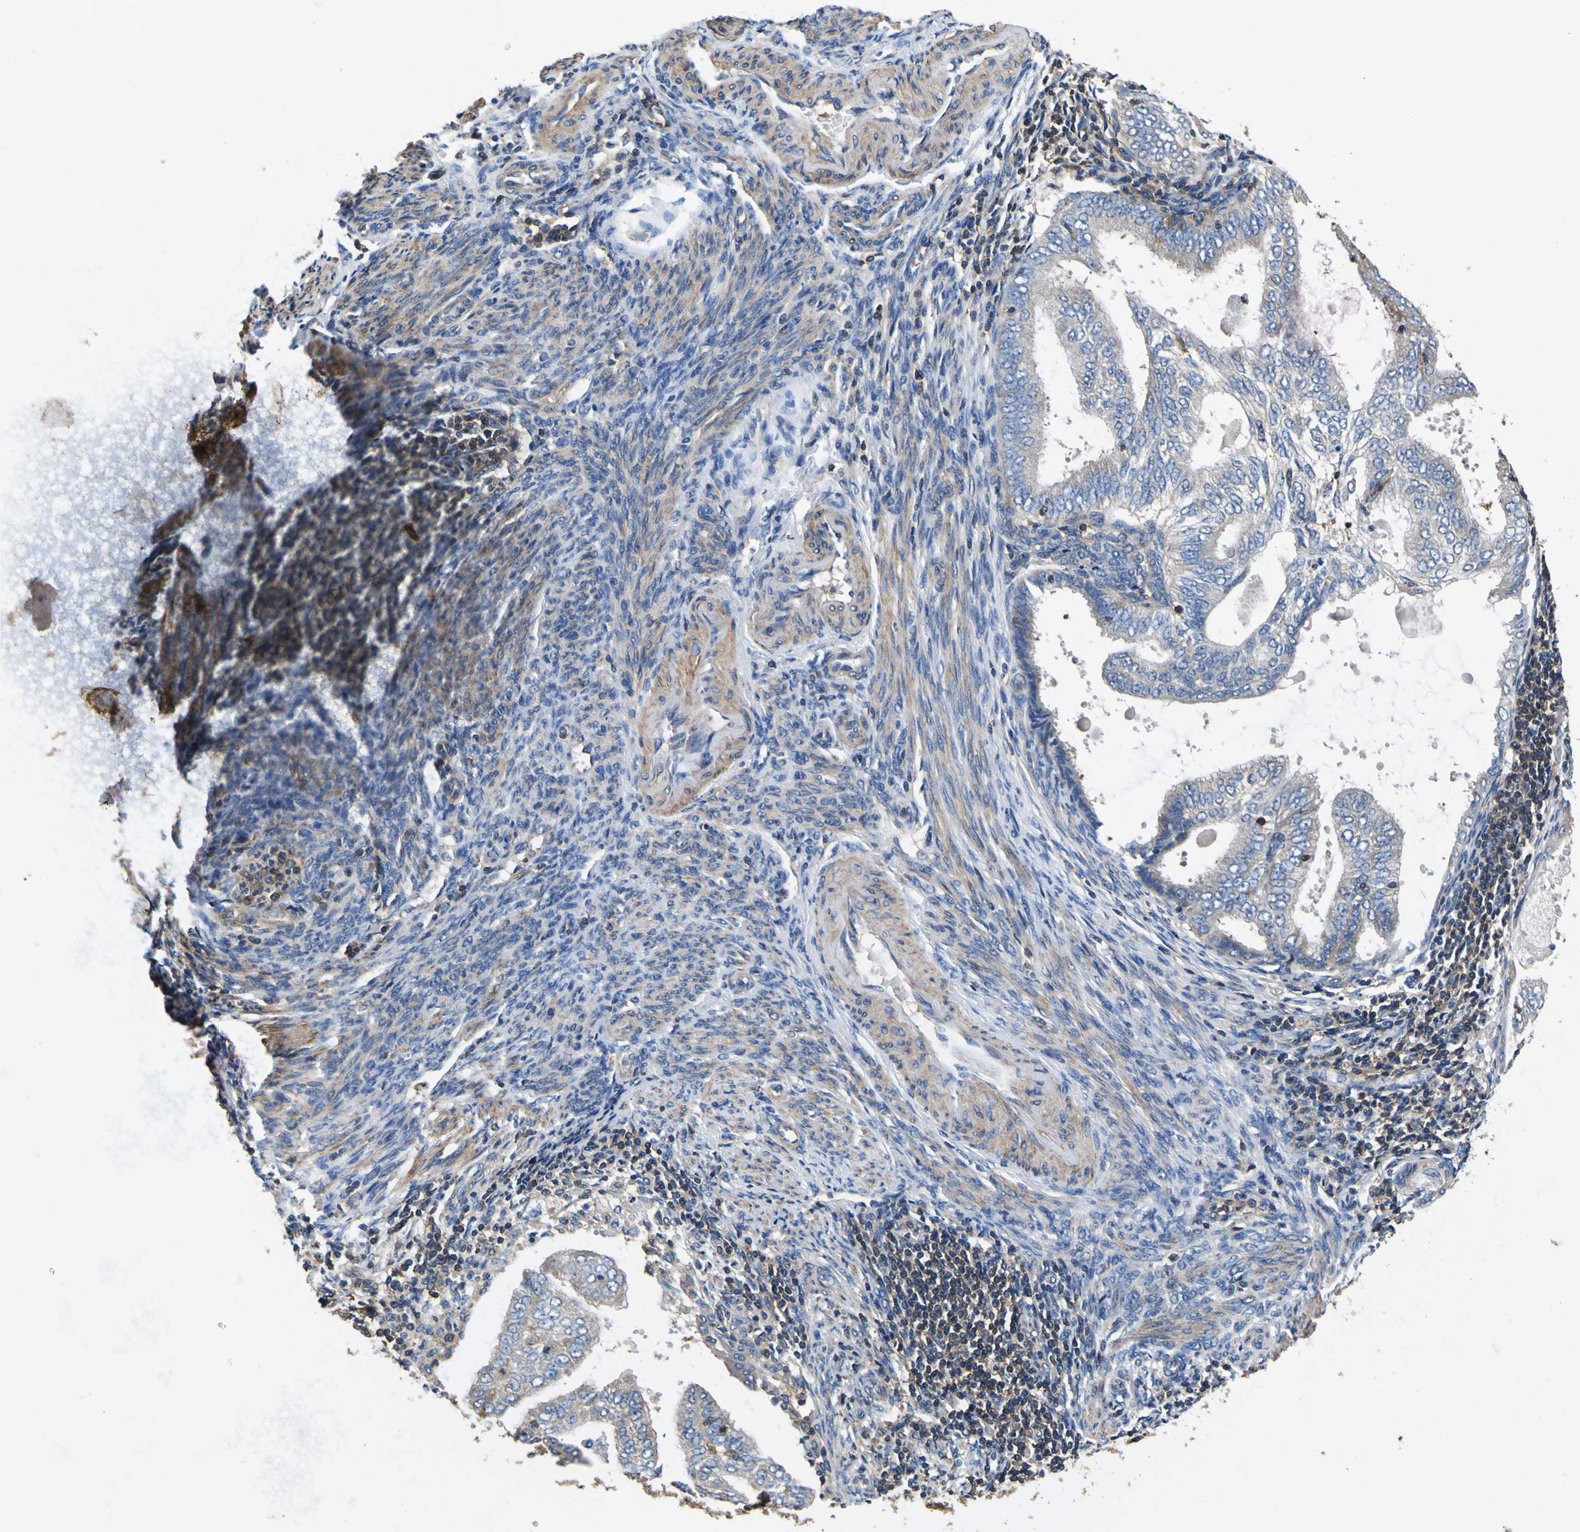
{"staining": {"intensity": "weak", "quantity": ">75%", "location": "cytoplasmic/membranous"}, "tissue": "endometrial cancer", "cell_type": "Tumor cells", "image_type": "cancer", "snomed": [{"axis": "morphology", "description": "Adenocarcinoma, NOS"}, {"axis": "topography", "description": "Endometrium"}], "caption": "Protein expression analysis of endometrial adenocarcinoma displays weak cytoplasmic/membranous staining in approximately >75% of tumor cells.", "gene": "CNR2", "patient": {"sex": "female", "age": 58}}